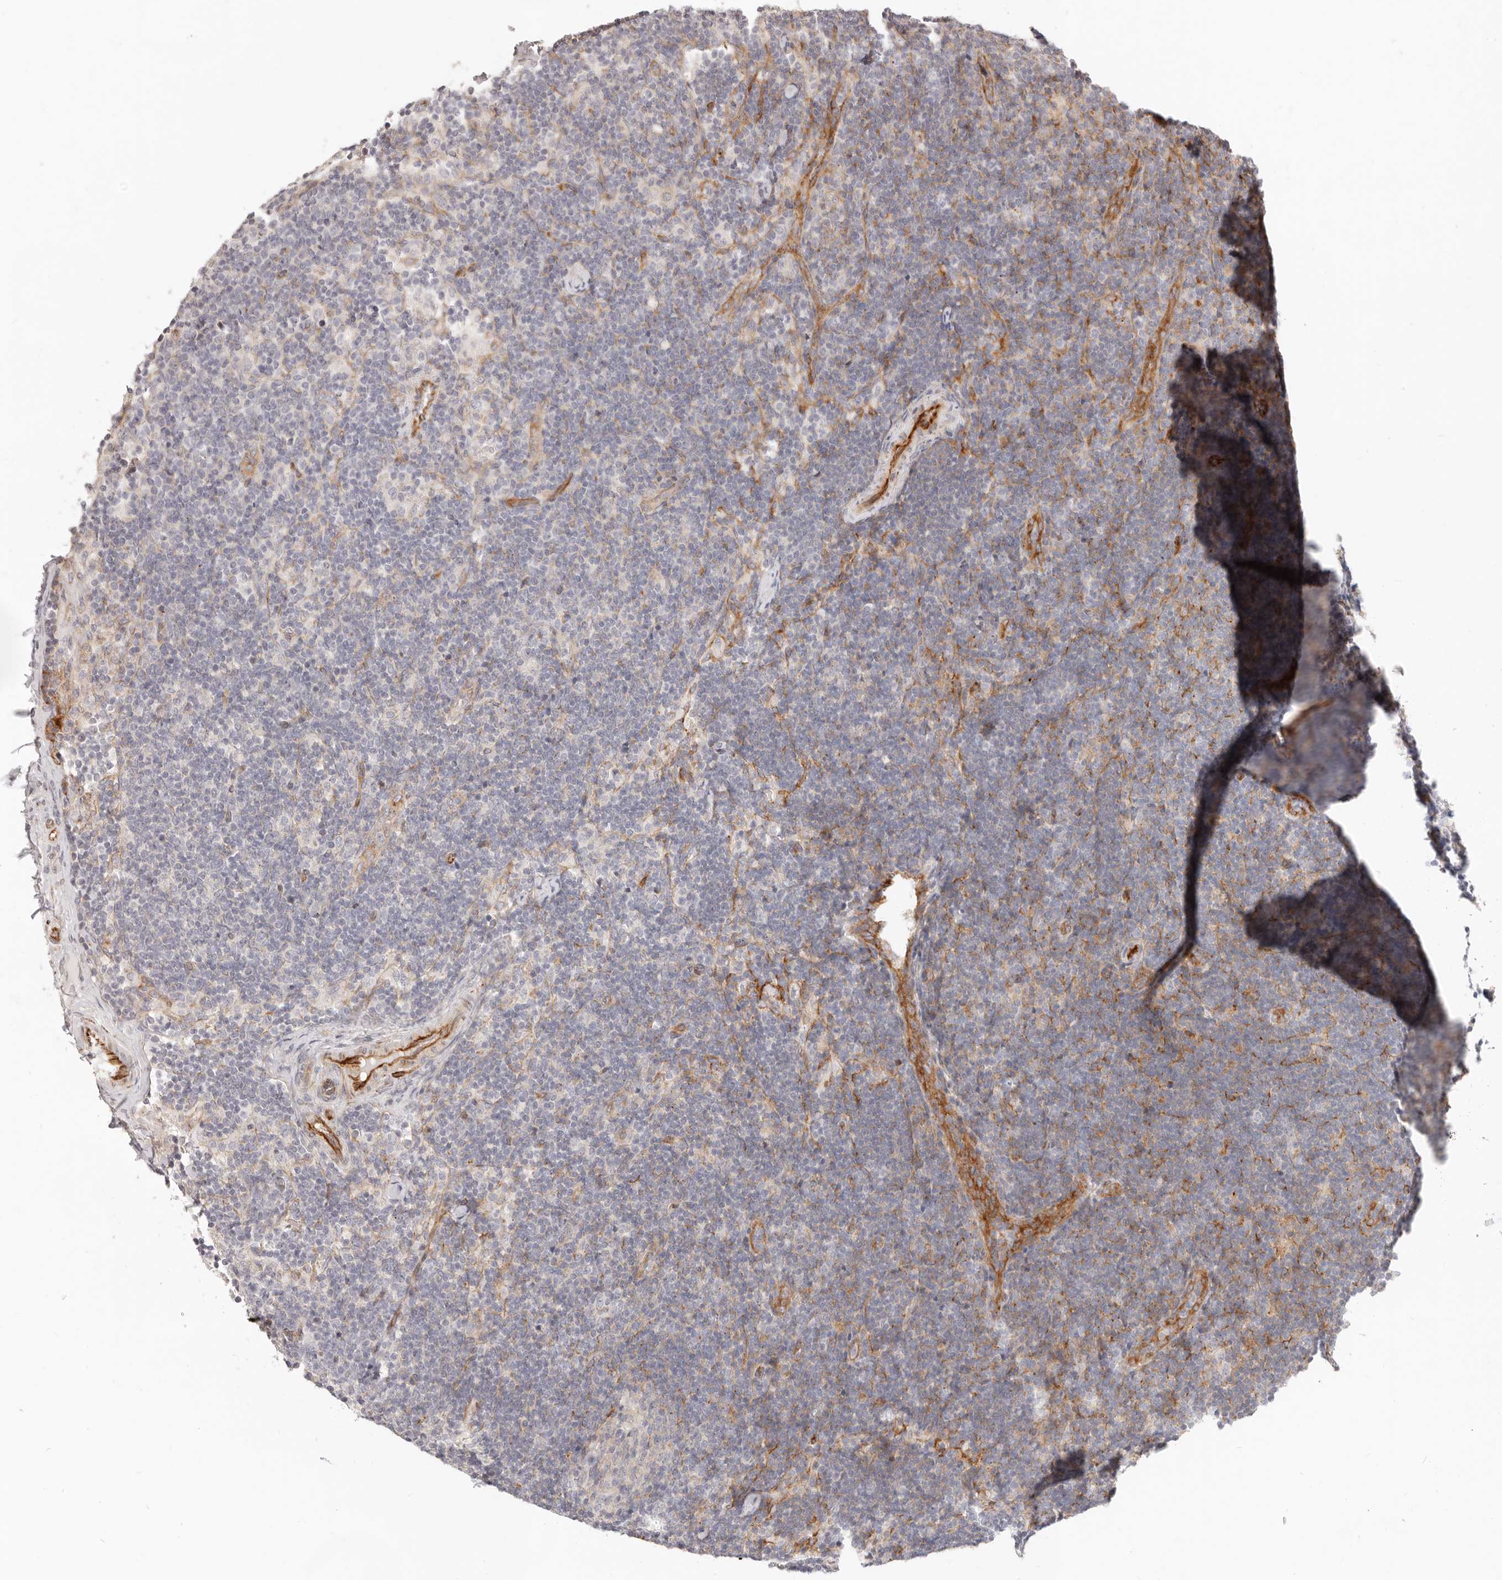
{"staining": {"intensity": "negative", "quantity": "none", "location": "none"}, "tissue": "lymph node", "cell_type": "Germinal center cells", "image_type": "normal", "snomed": [{"axis": "morphology", "description": "Normal tissue, NOS"}, {"axis": "topography", "description": "Lymph node"}], "caption": "A micrograph of human lymph node is negative for staining in germinal center cells.", "gene": "SASS6", "patient": {"sex": "female", "age": 22}}